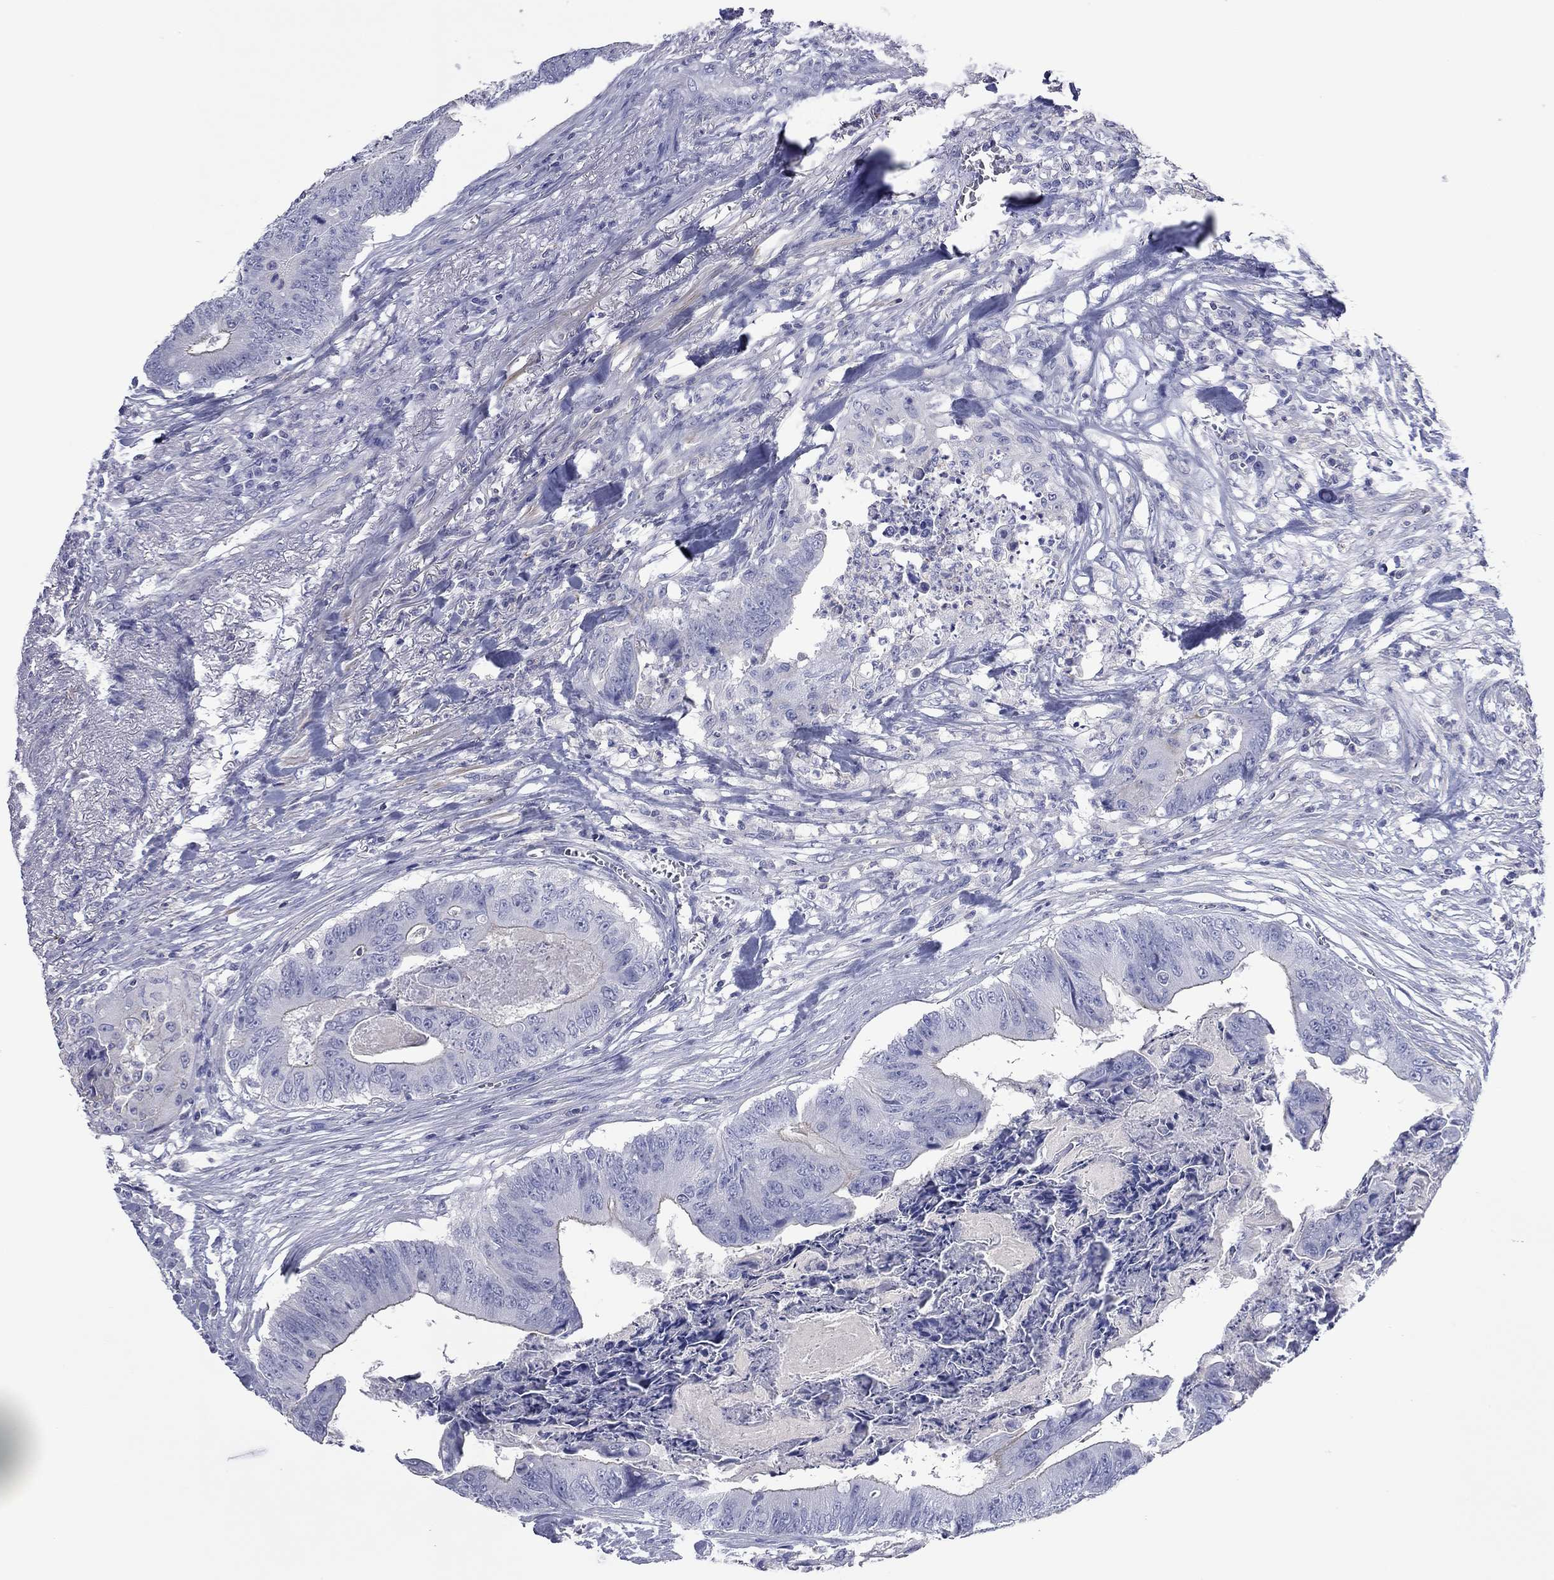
{"staining": {"intensity": "negative", "quantity": "none", "location": "none"}, "tissue": "colorectal cancer", "cell_type": "Tumor cells", "image_type": "cancer", "snomed": [{"axis": "morphology", "description": "Adenocarcinoma, NOS"}, {"axis": "topography", "description": "Colon"}], "caption": "This image is of colorectal cancer stained with immunohistochemistry to label a protein in brown with the nuclei are counter-stained blue. There is no staining in tumor cells. (DAB immunohistochemistry visualized using brightfield microscopy, high magnification).", "gene": "ACTL7B", "patient": {"sex": "male", "age": 84}}